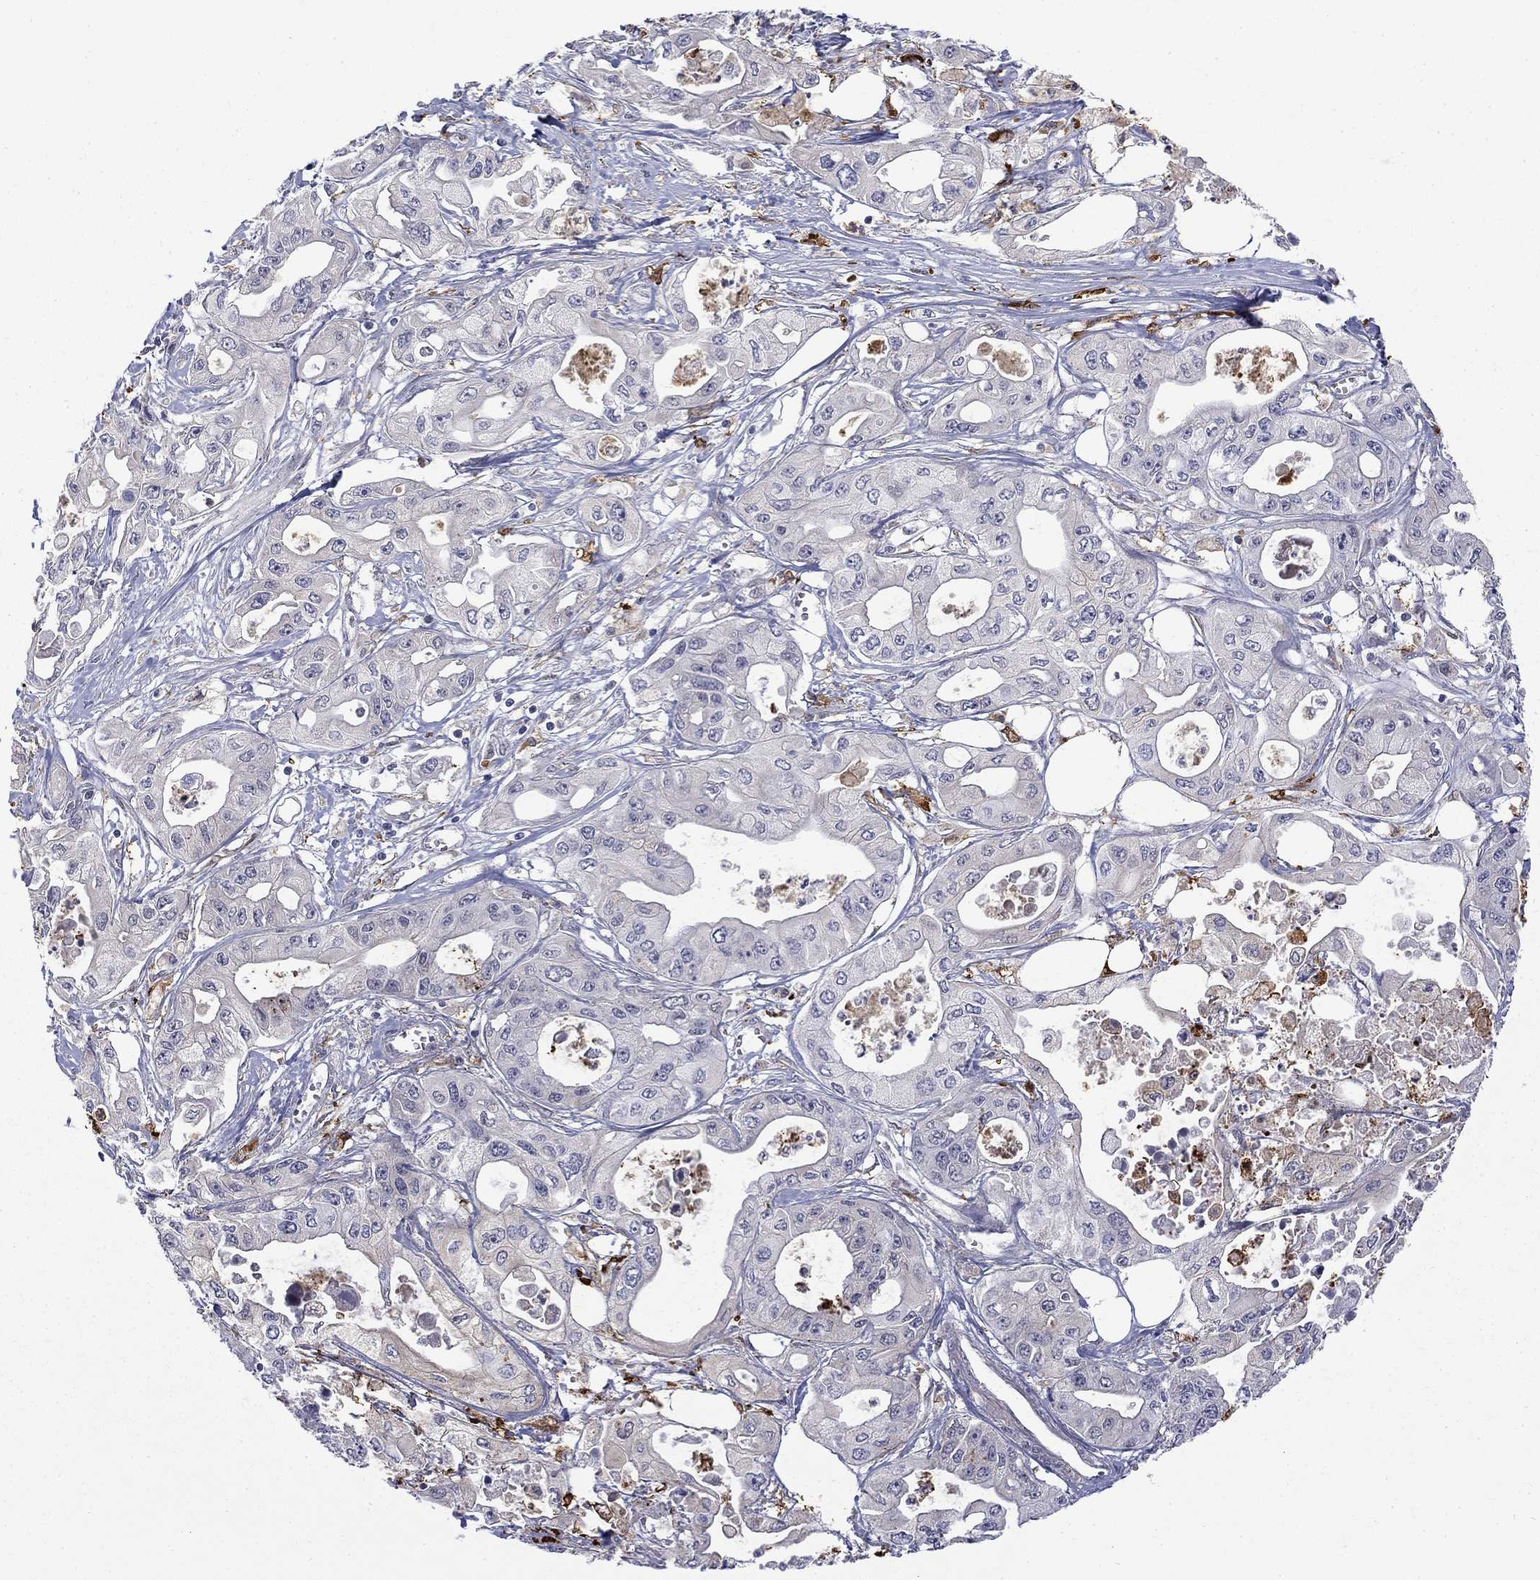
{"staining": {"intensity": "negative", "quantity": "none", "location": "none"}, "tissue": "pancreatic cancer", "cell_type": "Tumor cells", "image_type": "cancer", "snomed": [{"axis": "morphology", "description": "Adenocarcinoma, NOS"}, {"axis": "topography", "description": "Pancreas"}], "caption": "DAB immunohistochemical staining of adenocarcinoma (pancreatic) shows no significant staining in tumor cells.", "gene": "PCBP3", "patient": {"sex": "male", "age": 70}}